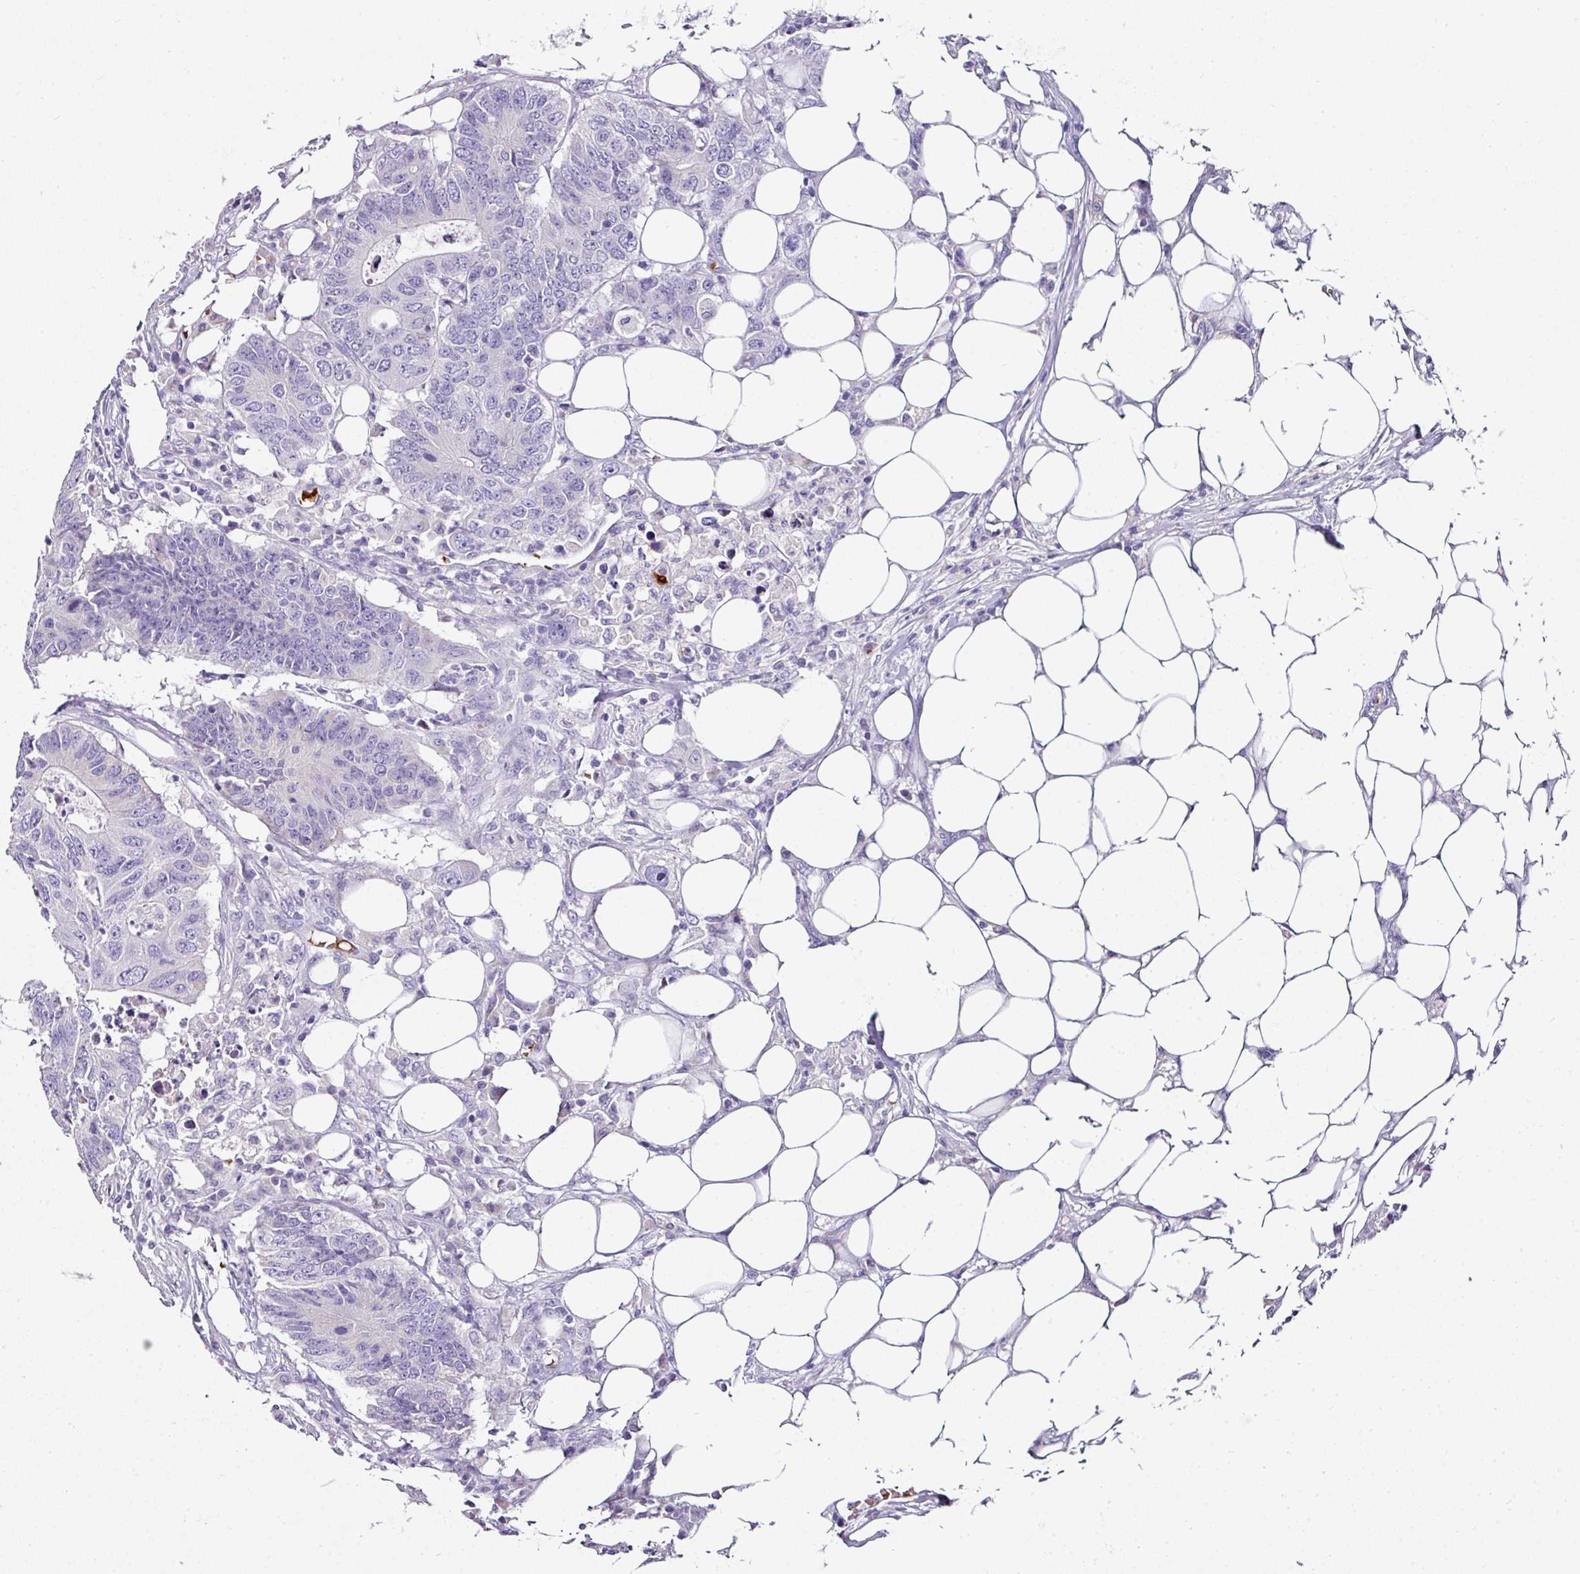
{"staining": {"intensity": "negative", "quantity": "none", "location": "none"}, "tissue": "colorectal cancer", "cell_type": "Tumor cells", "image_type": "cancer", "snomed": [{"axis": "morphology", "description": "Adenocarcinoma, NOS"}, {"axis": "topography", "description": "Colon"}], "caption": "Immunohistochemistry (IHC) photomicrograph of colorectal adenocarcinoma stained for a protein (brown), which demonstrates no staining in tumor cells.", "gene": "NAPSA", "patient": {"sex": "male", "age": 71}}